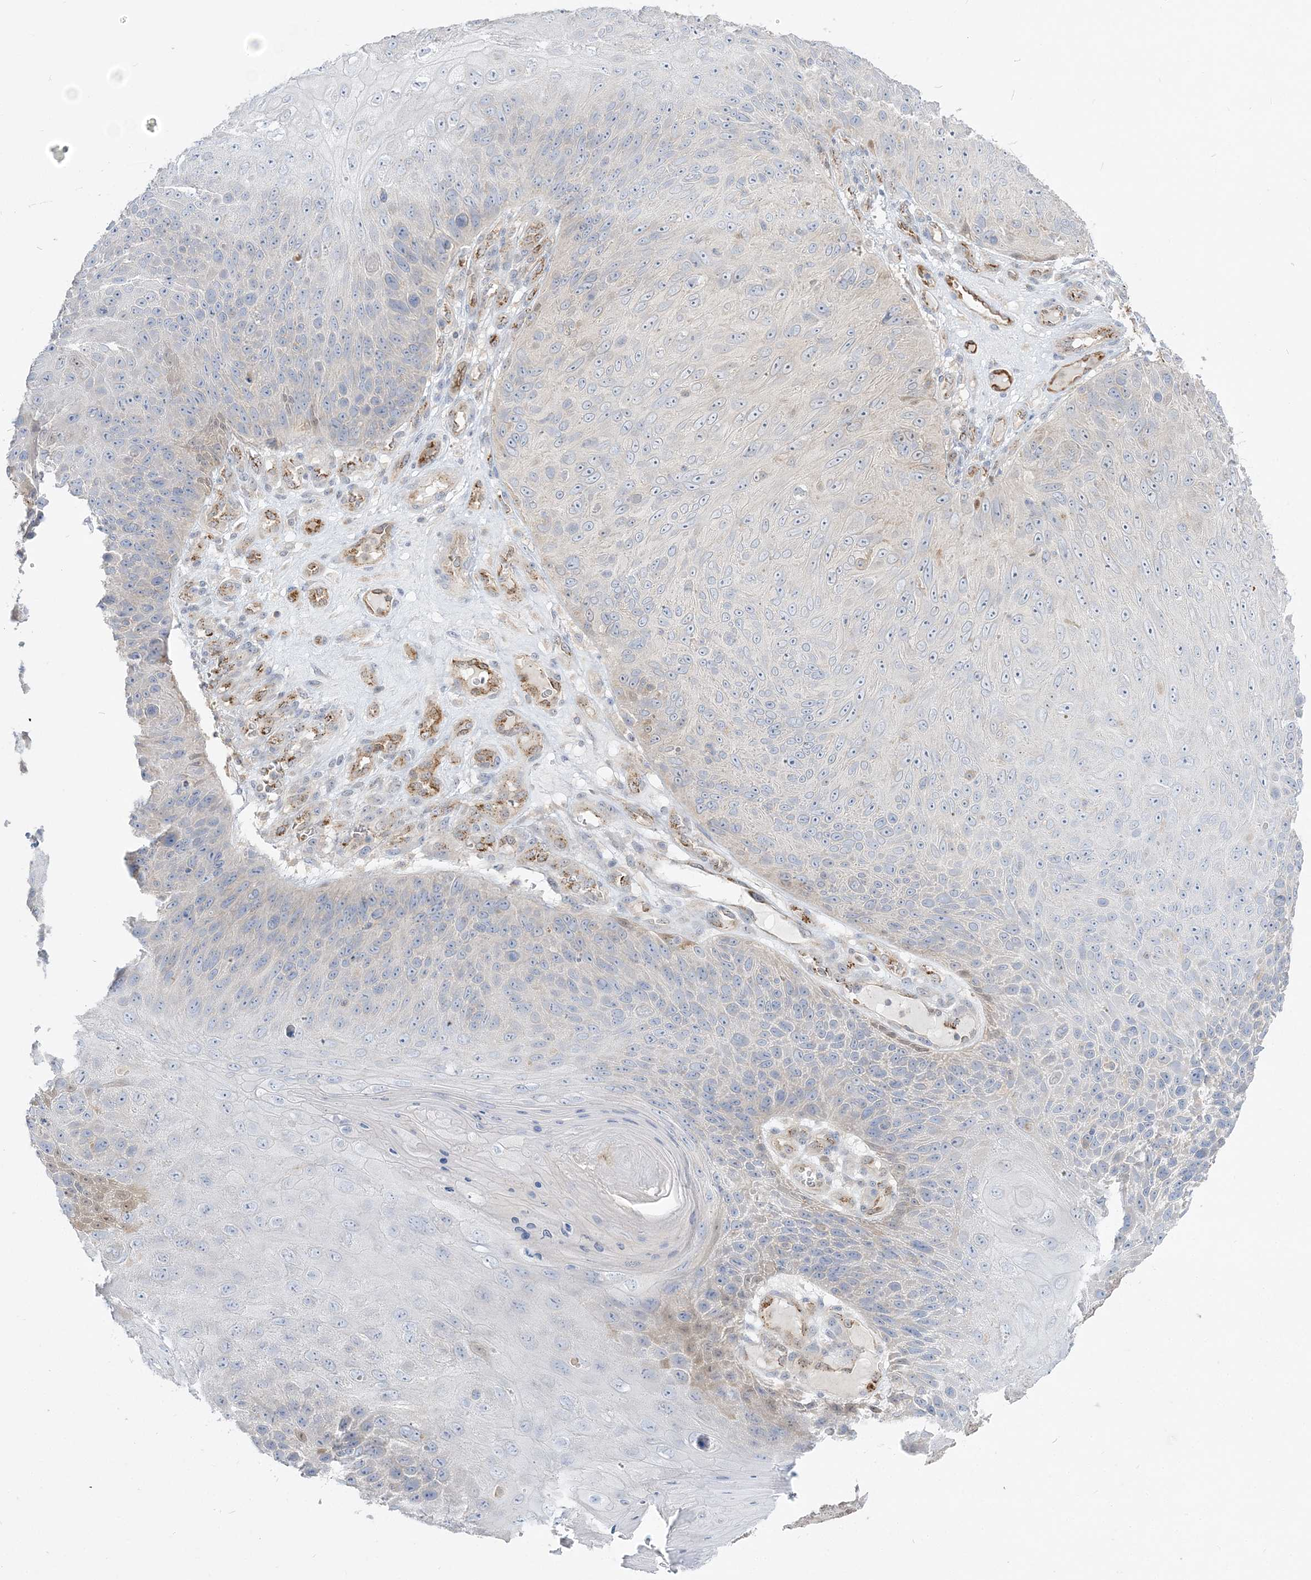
{"staining": {"intensity": "negative", "quantity": "none", "location": "none"}, "tissue": "skin cancer", "cell_type": "Tumor cells", "image_type": "cancer", "snomed": [{"axis": "morphology", "description": "Squamous cell carcinoma, NOS"}, {"axis": "topography", "description": "Skin"}], "caption": "Immunohistochemistry histopathology image of neoplastic tissue: skin cancer stained with DAB (3,3'-diaminobenzidine) displays no significant protein positivity in tumor cells. The staining is performed using DAB (3,3'-diaminobenzidine) brown chromogen with nuclei counter-stained in using hematoxylin.", "gene": "INPP1", "patient": {"sex": "female", "age": 88}}